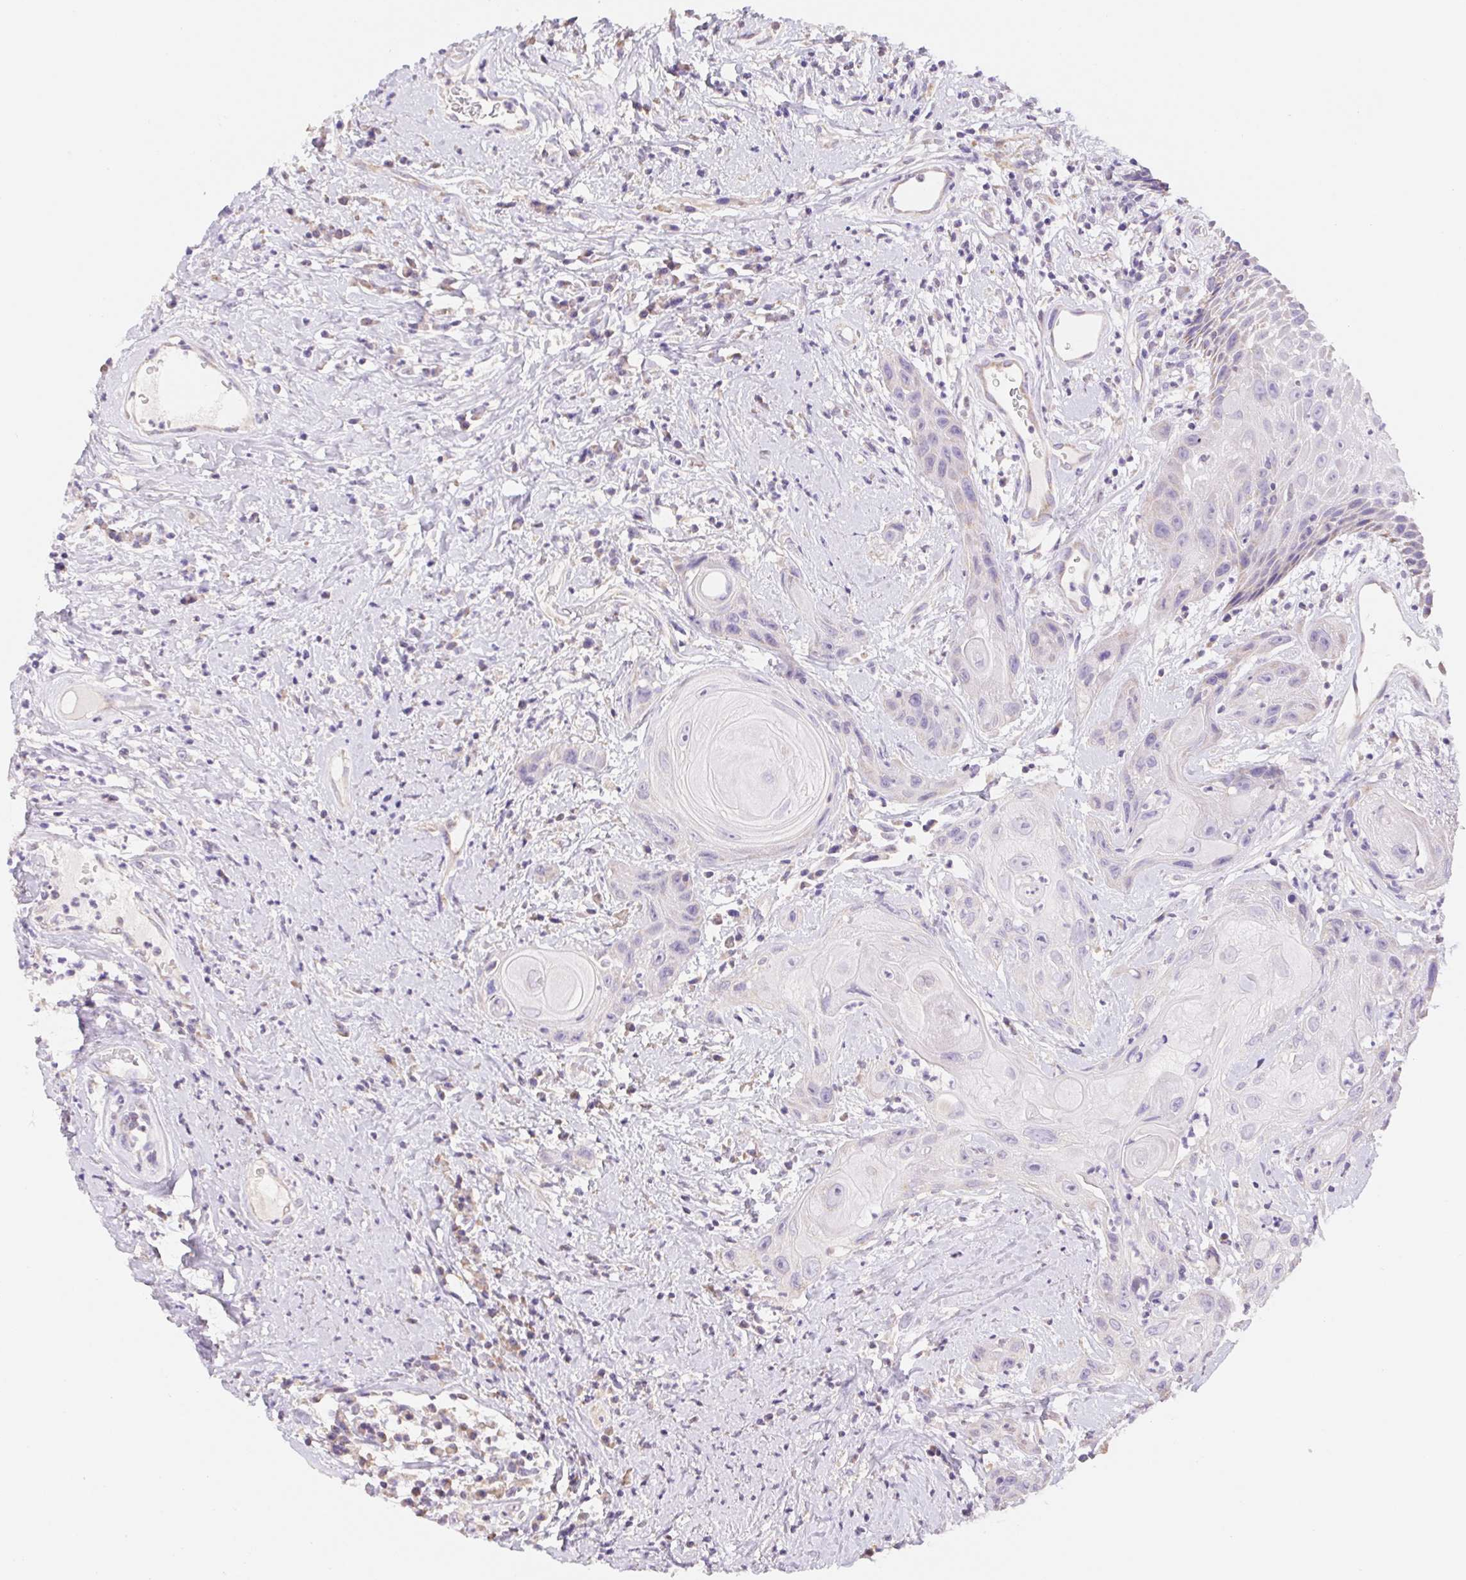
{"staining": {"intensity": "negative", "quantity": "none", "location": "none"}, "tissue": "head and neck cancer", "cell_type": "Tumor cells", "image_type": "cancer", "snomed": [{"axis": "morphology", "description": "Squamous cell carcinoma, NOS"}, {"axis": "topography", "description": "Head-Neck"}], "caption": "Head and neck cancer was stained to show a protein in brown. There is no significant positivity in tumor cells.", "gene": "FKBP6", "patient": {"sex": "male", "age": 57}}